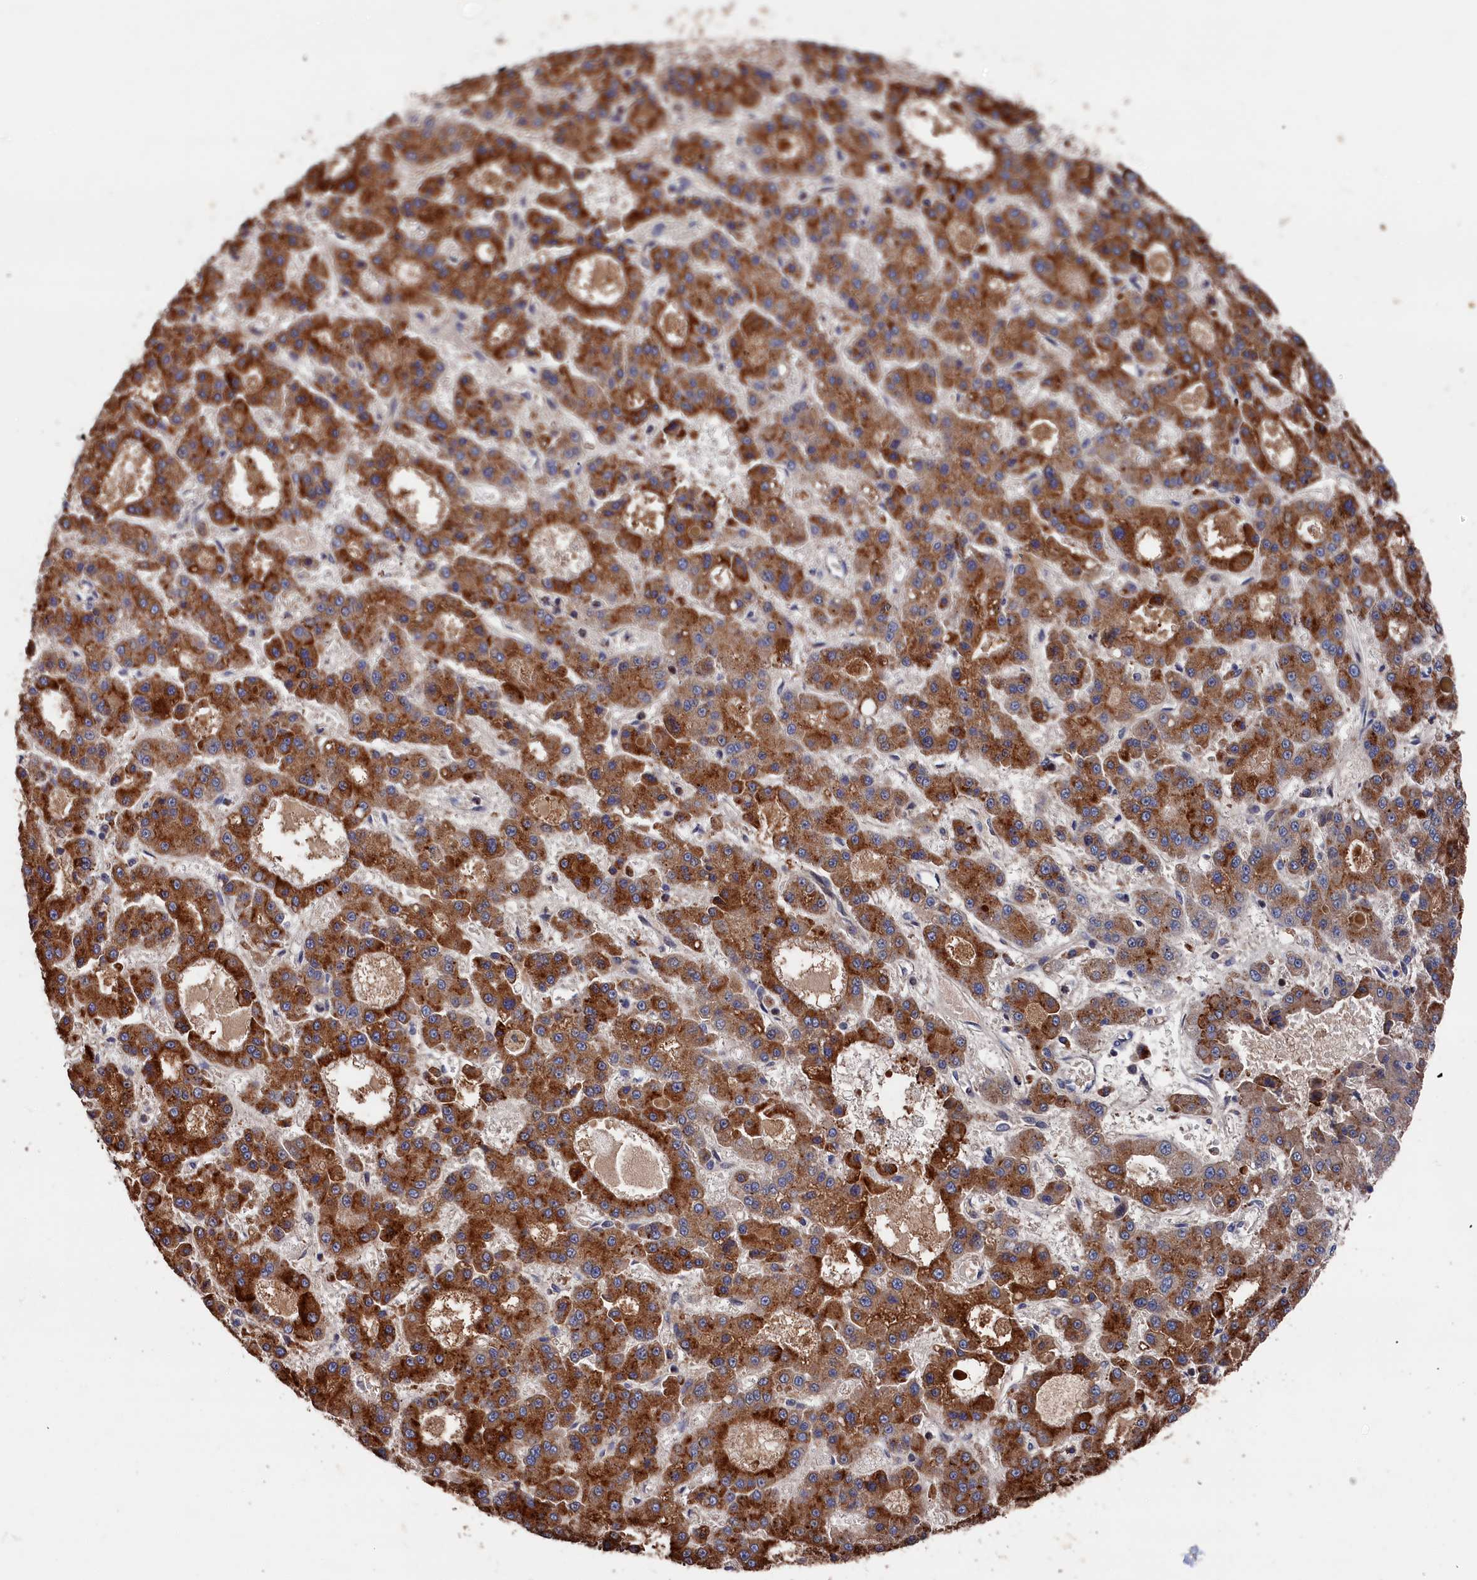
{"staining": {"intensity": "strong", "quantity": ">75%", "location": "cytoplasmic/membranous"}, "tissue": "liver cancer", "cell_type": "Tumor cells", "image_type": "cancer", "snomed": [{"axis": "morphology", "description": "Carcinoma, Hepatocellular, NOS"}, {"axis": "topography", "description": "Liver"}], "caption": "Tumor cells display high levels of strong cytoplasmic/membranous positivity in approximately >75% of cells in liver cancer (hepatocellular carcinoma). Nuclei are stained in blue.", "gene": "RMI2", "patient": {"sex": "male", "age": 70}}